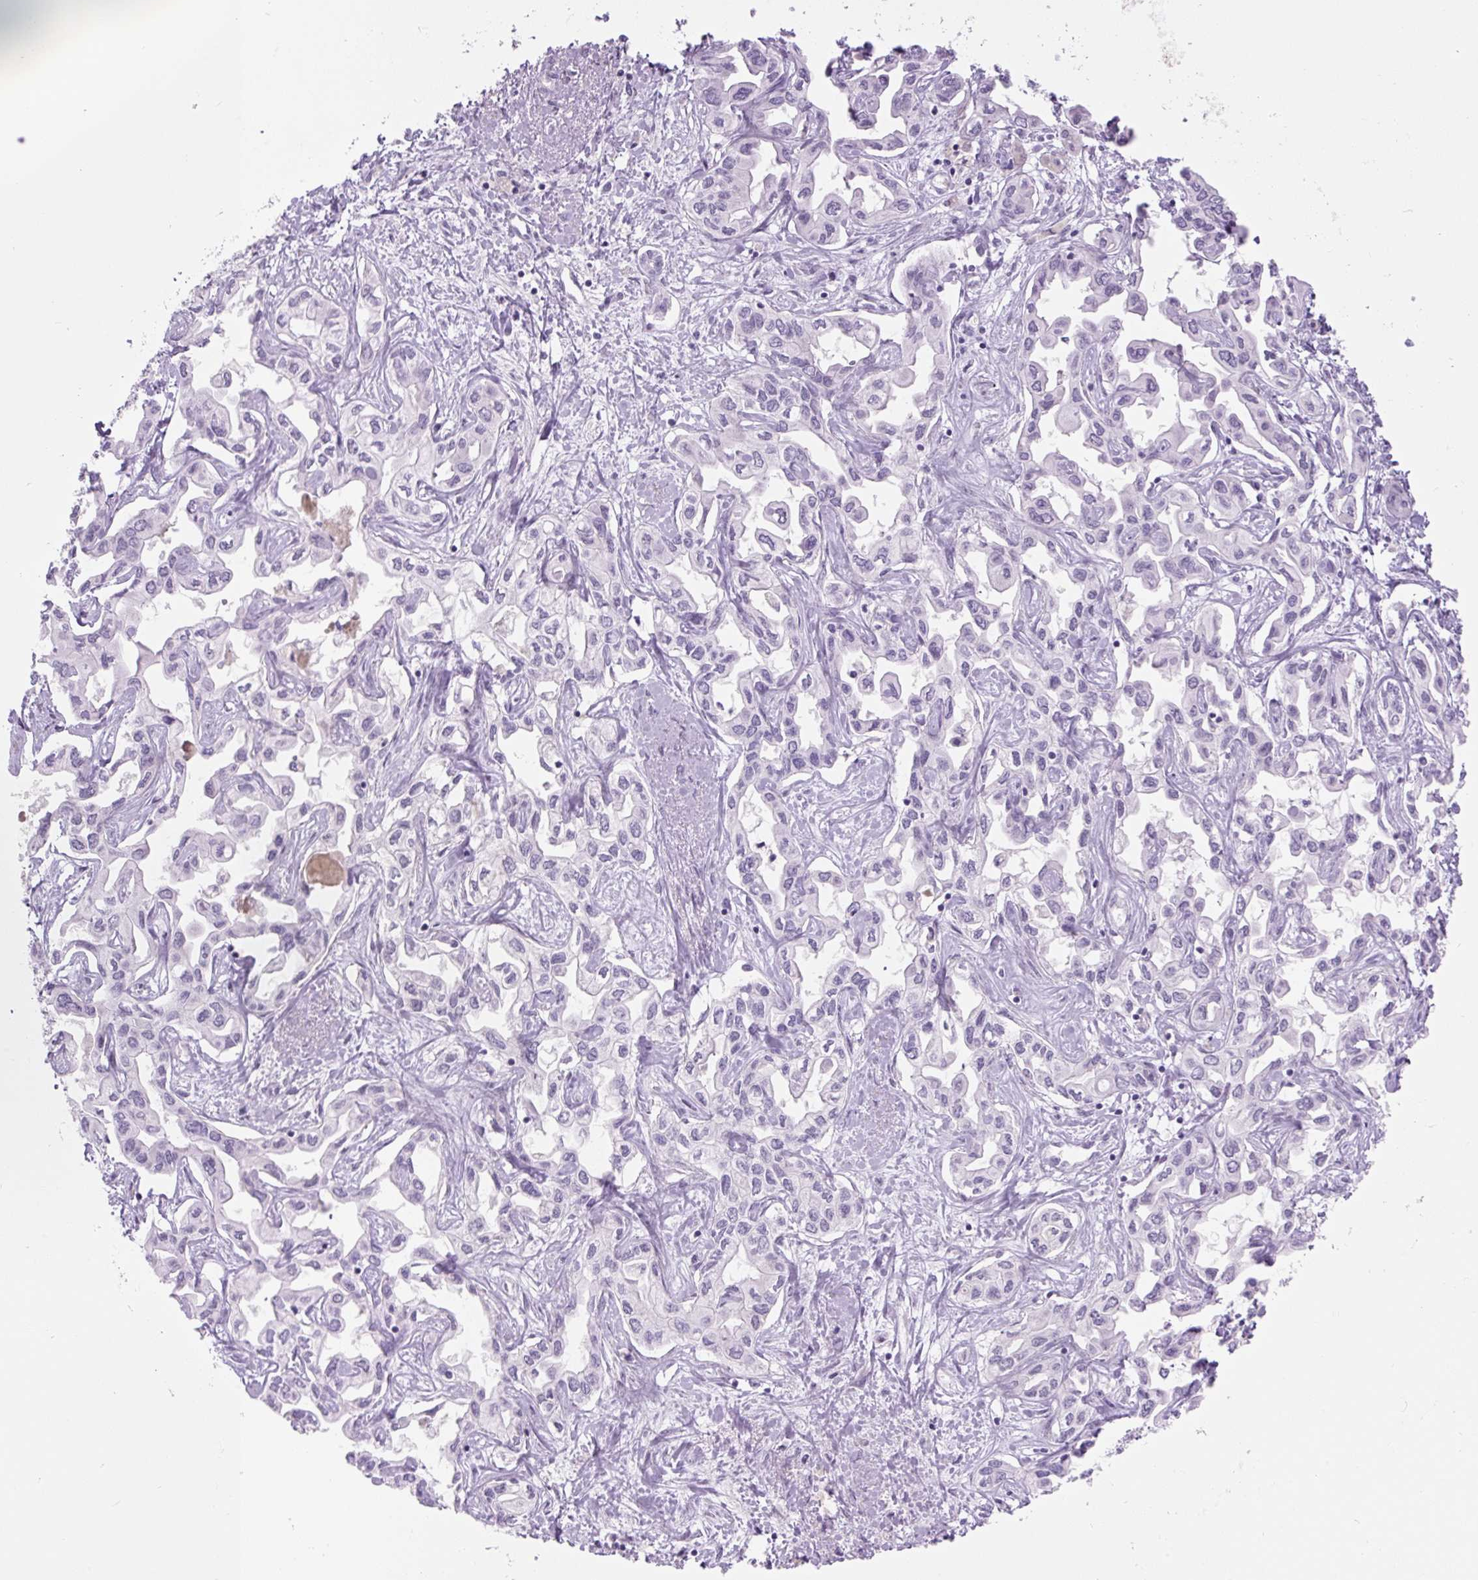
{"staining": {"intensity": "negative", "quantity": "none", "location": "none"}, "tissue": "liver cancer", "cell_type": "Tumor cells", "image_type": "cancer", "snomed": [{"axis": "morphology", "description": "Cholangiocarcinoma"}, {"axis": "topography", "description": "Liver"}], "caption": "IHC of human liver cancer (cholangiocarcinoma) shows no expression in tumor cells.", "gene": "COL9A2", "patient": {"sex": "female", "age": 64}}